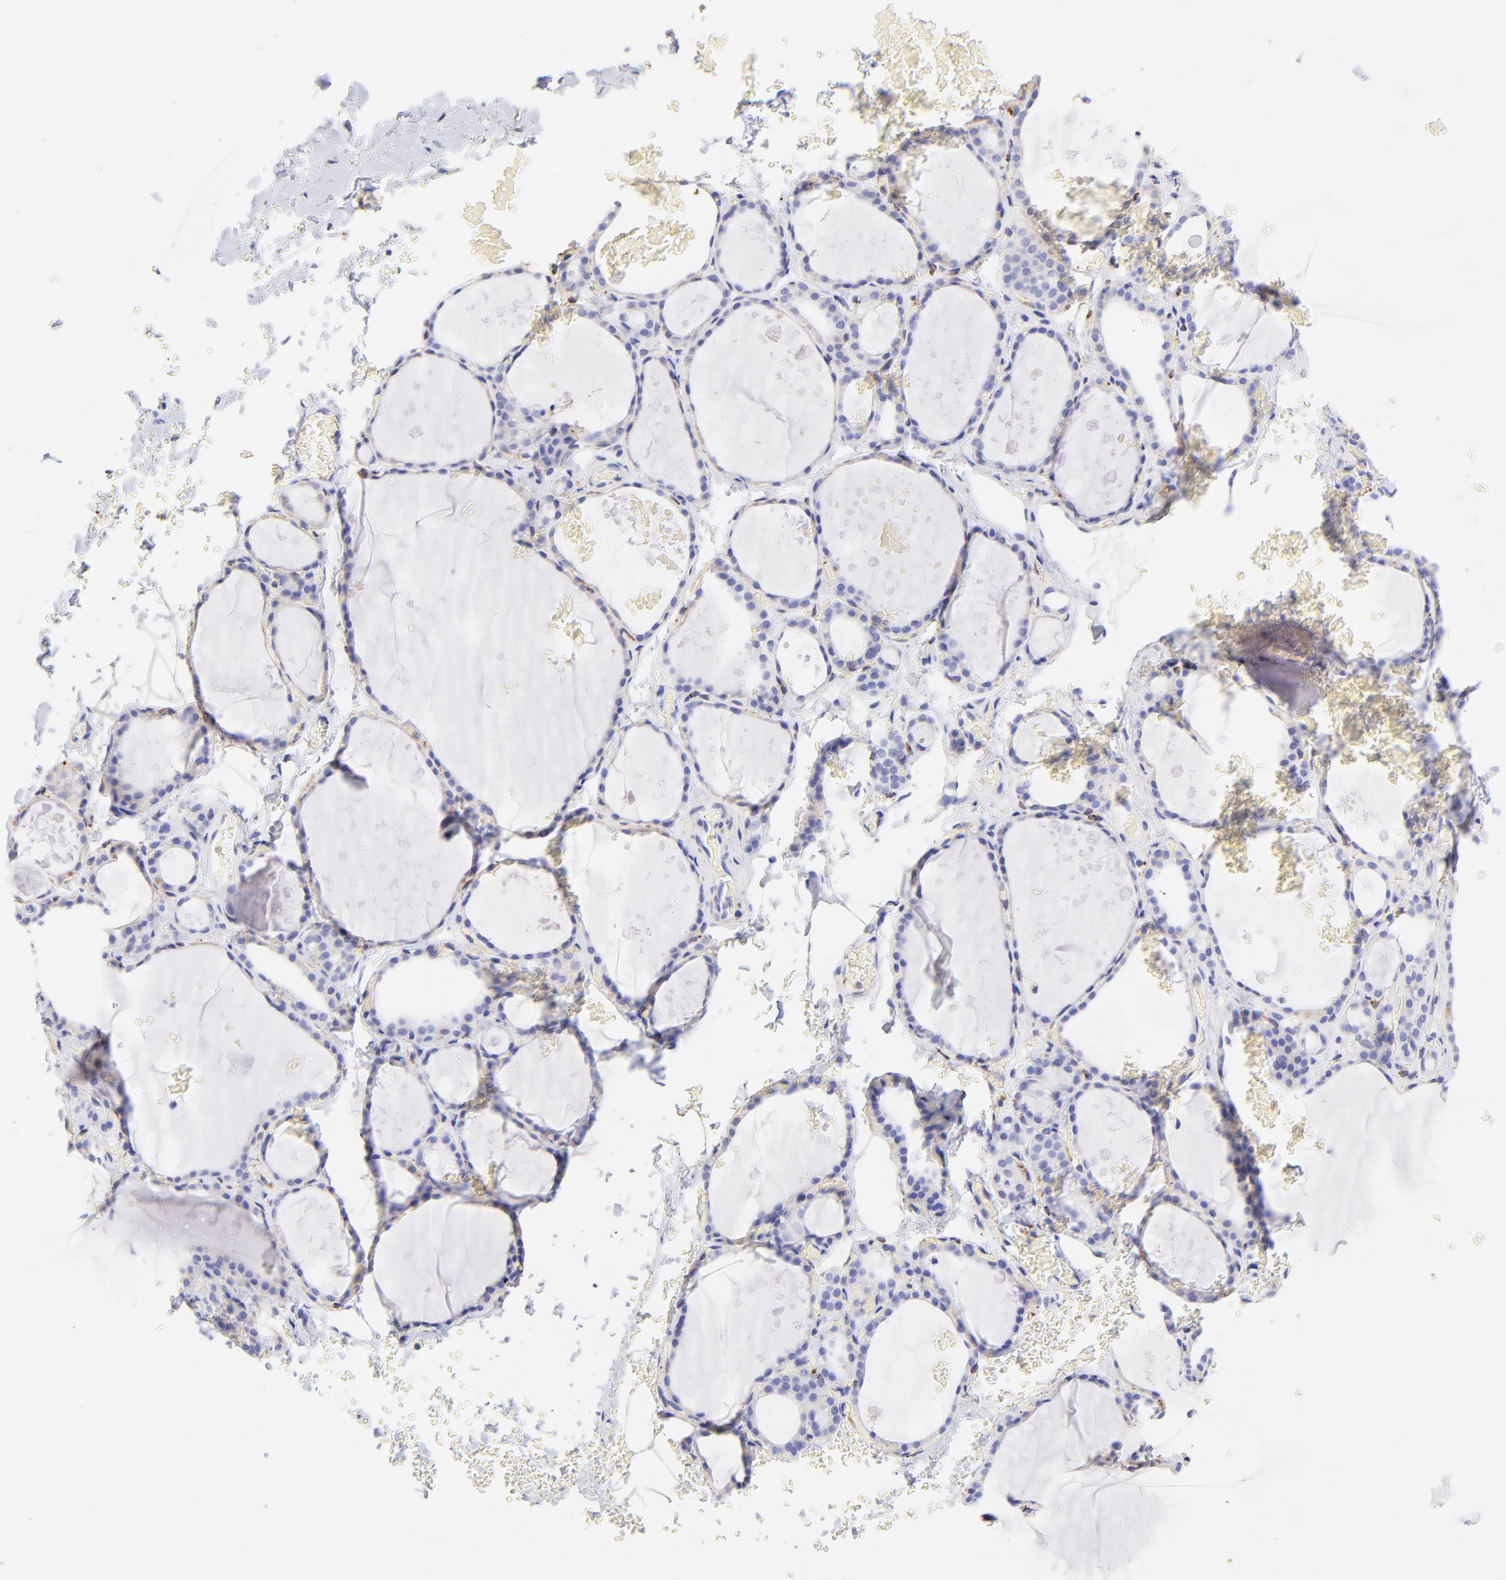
{"staining": {"intensity": "negative", "quantity": "none", "location": "none"}, "tissue": "thyroid gland", "cell_type": "Glandular cells", "image_type": "normal", "snomed": [{"axis": "morphology", "description": "Normal tissue, NOS"}, {"axis": "topography", "description": "Thyroid gland"}], "caption": "This is an IHC histopathology image of unremarkable human thyroid gland. There is no positivity in glandular cells.", "gene": "SPARC", "patient": {"sex": "male", "age": 61}}